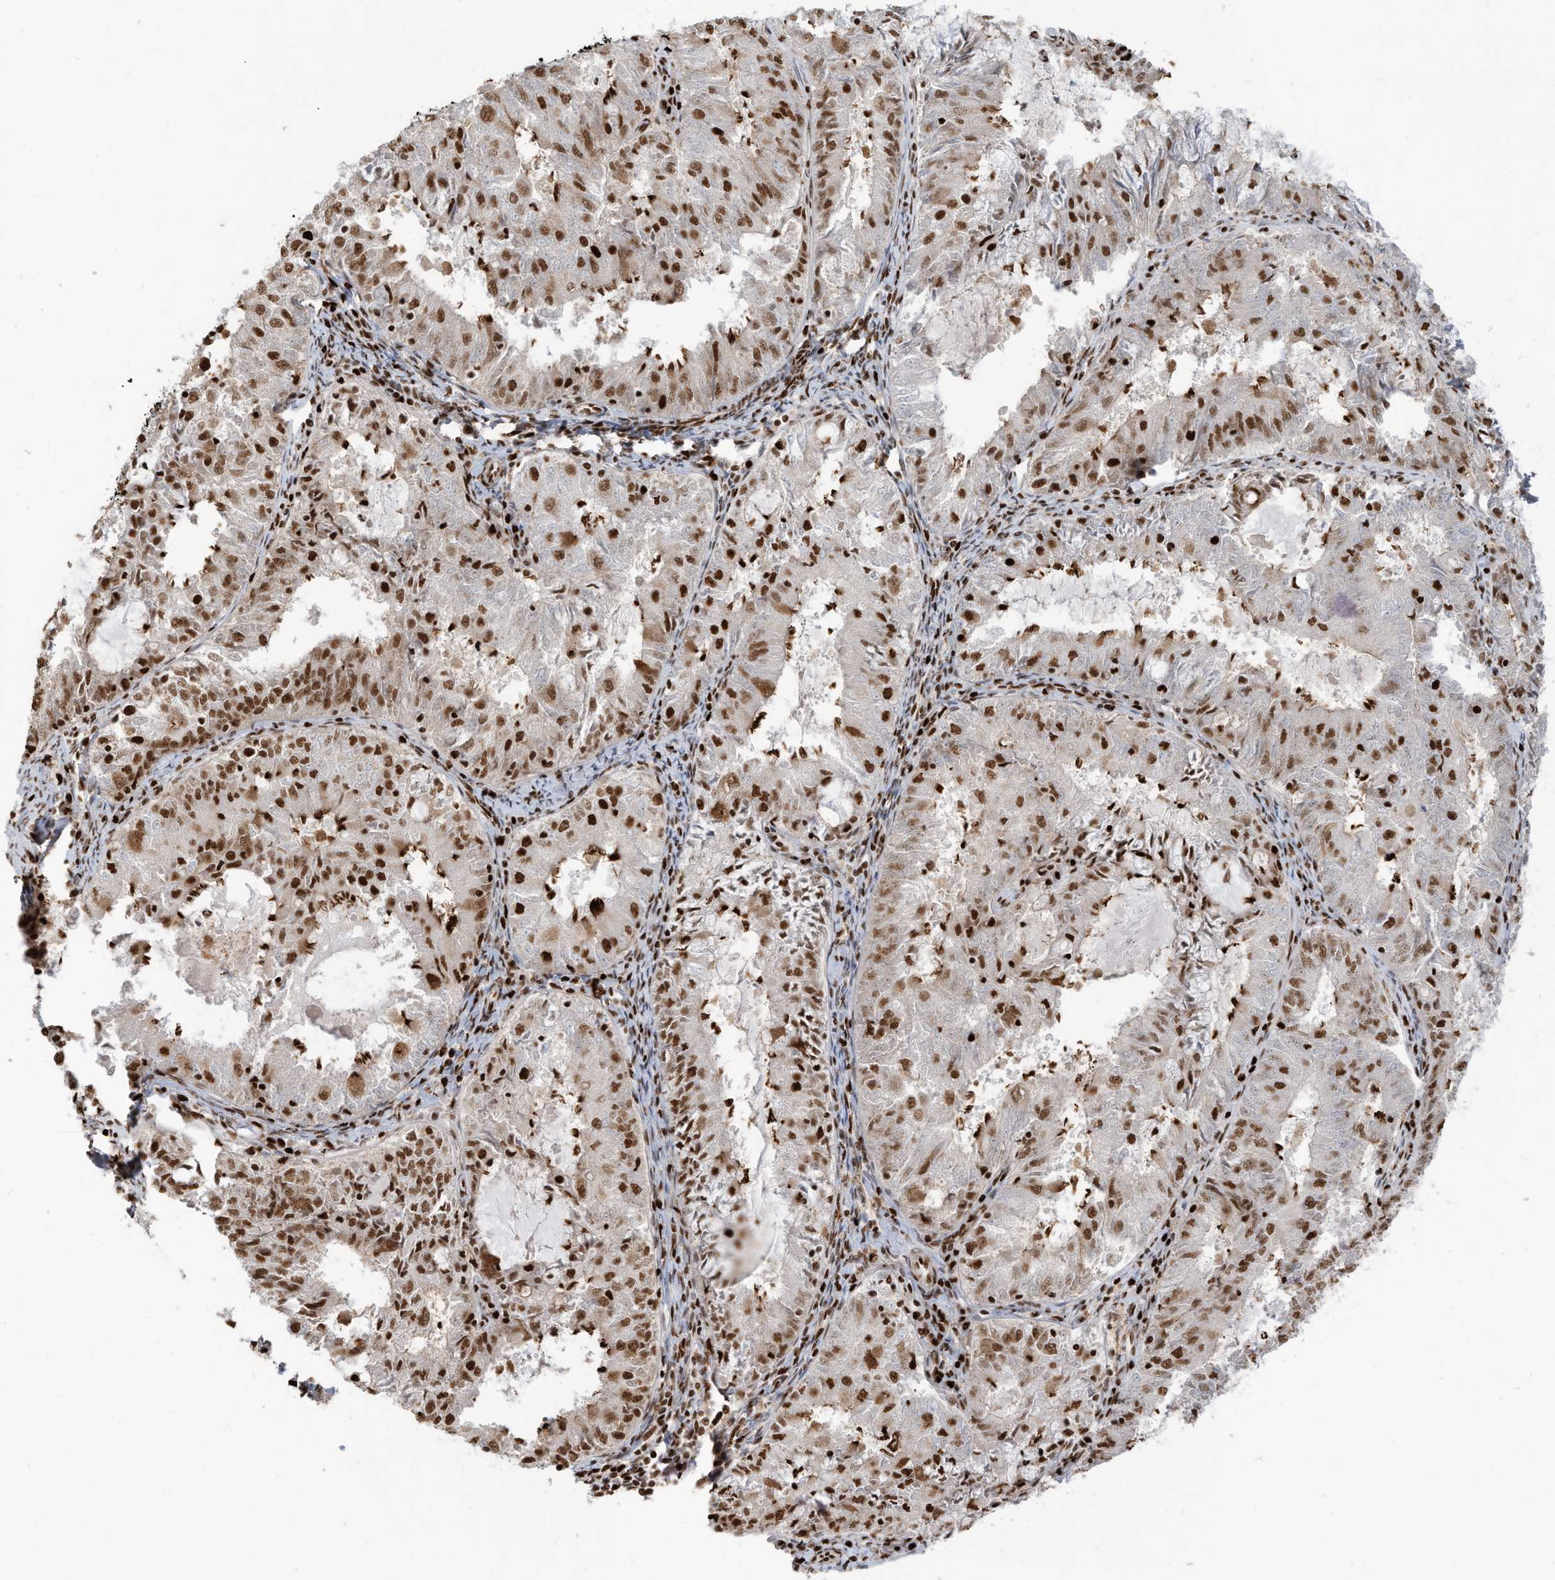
{"staining": {"intensity": "strong", "quantity": ">75%", "location": "nuclear"}, "tissue": "endometrial cancer", "cell_type": "Tumor cells", "image_type": "cancer", "snomed": [{"axis": "morphology", "description": "Adenocarcinoma, NOS"}, {"axis": "topography", "description": "Endometrium"}], "caption": "A high-resolution photomicrograph shows immunohistochemistry staining of adenocarcinoma (endometrial), which exhibits strong nuclear staining in approximately >75% of tumor cells.", "gene": "SAMD15", "patient": {"sex": "female", "age": 57}}